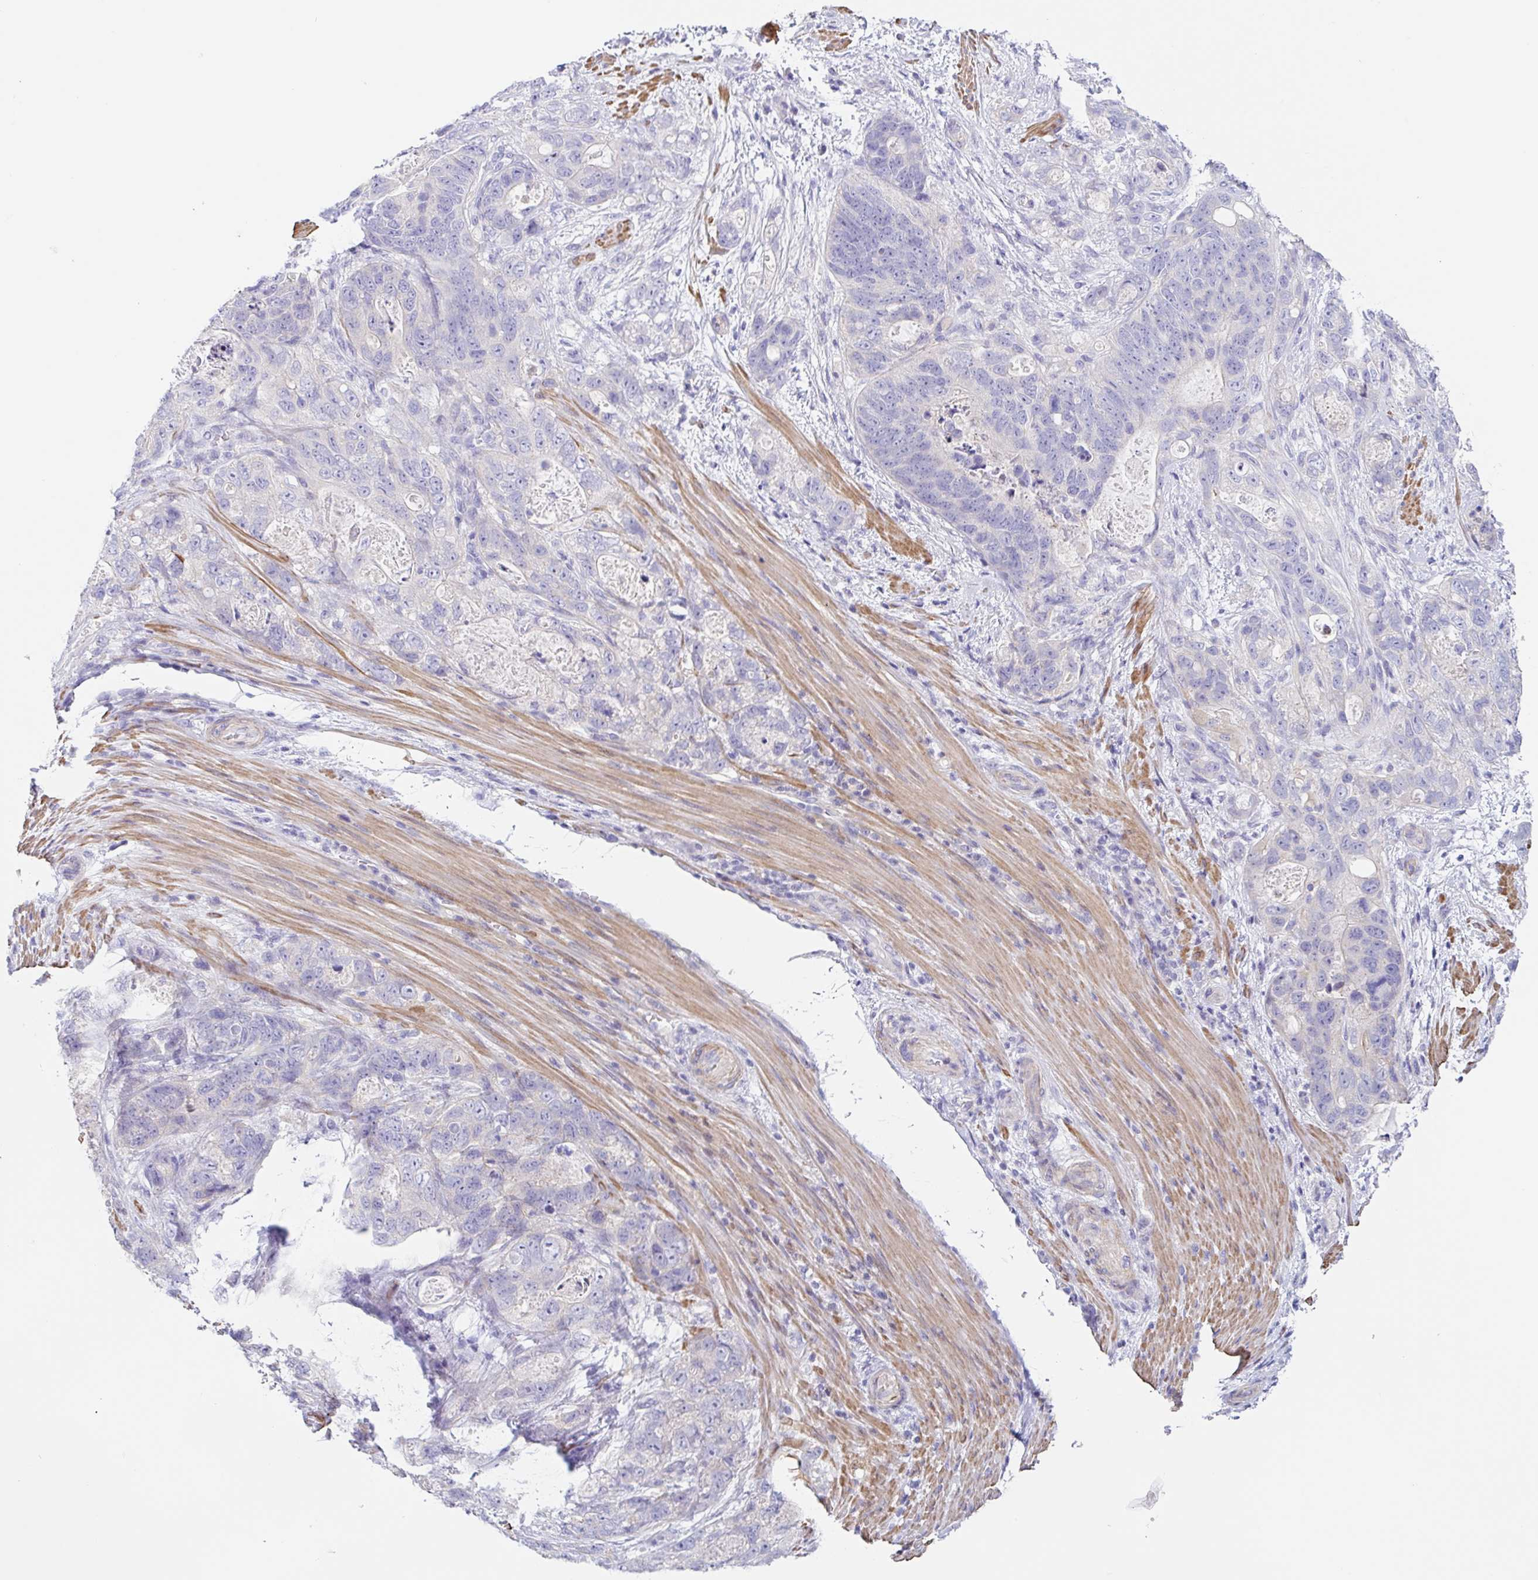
{"staining": {"intensity": "negative", "quantity": "none", "location": "none"}, "tissue": "stomach cancer", "cell_type": "Tumor cells", "image_type": "cancer", "snomed": [{"axis": "morphology", "description": "Normal tissue, NOS"}, {"axis": "morphology", "description": "Adenocarcinoma, NOS"}, {"axis": "topography", "description": "Stomach"}], "caption": "This image is of adenocarcinoma (stomach) stained with immunohistochemistry to label a protein in brown with the nuclei are counter-stained blue. There is no staining in tumor cells.", "gene": "DCAF17", "patient": {"sex": "female", "age": 89}}